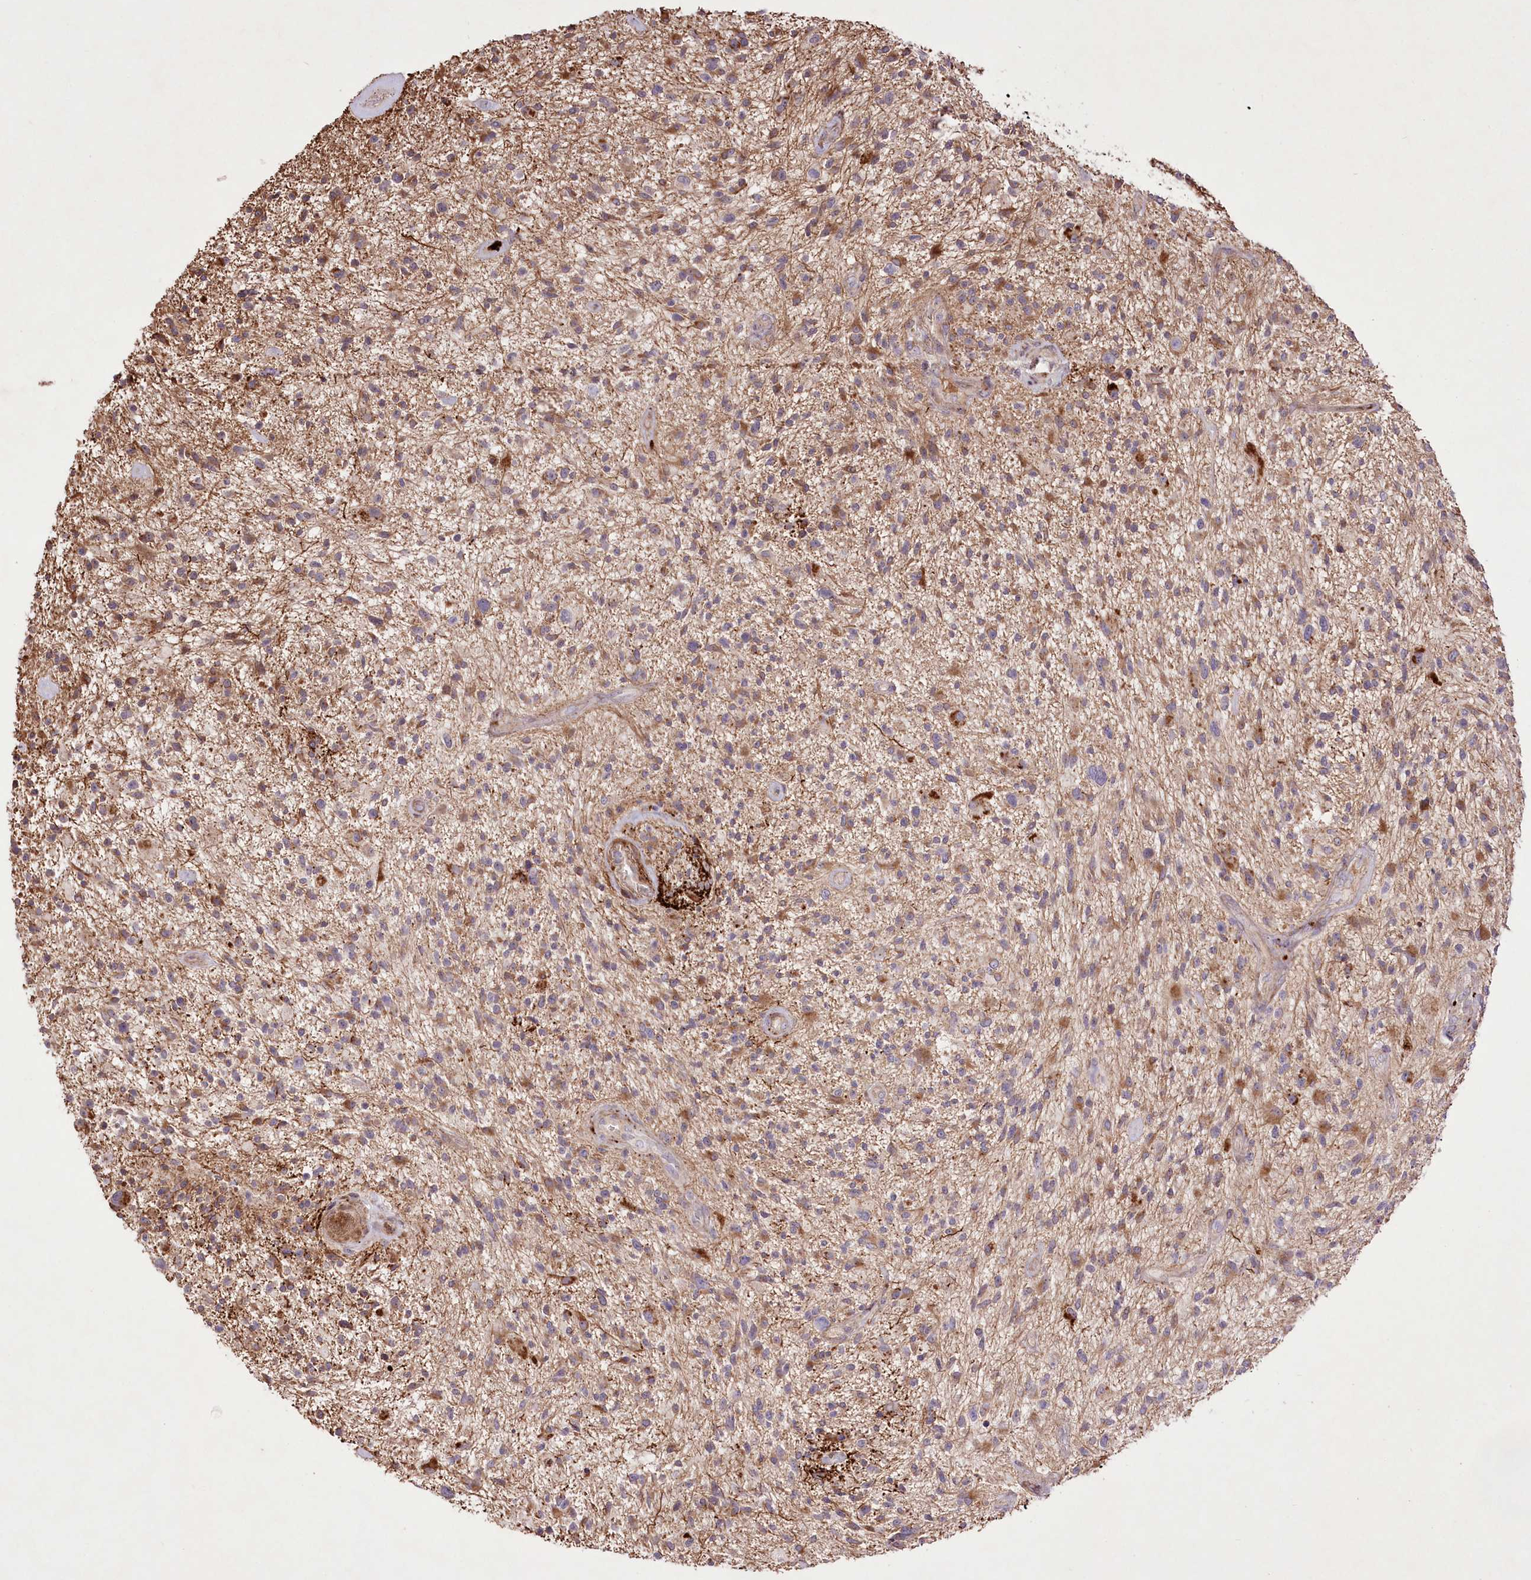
{"staining": {"intensity": "weak", "quantity": "25%-75%", "location": "cytoplasmic/membranous"}, "tissue": "glioma", "cell_type": "Tumor cells", "image_type": "cancer", "snomed": [{"axis": "morphology", "description": "Glioma, malignant, High grade"}, {"axis": "topography", "description": "Brain"}], "caption": "A low amount of weak cytoplasmic/membranous staining is appreciated in about 25%-75% of tumor cells in glioma tissue.", "gene": "RNF24", "patient": {"sex": "male", "age": 47}}